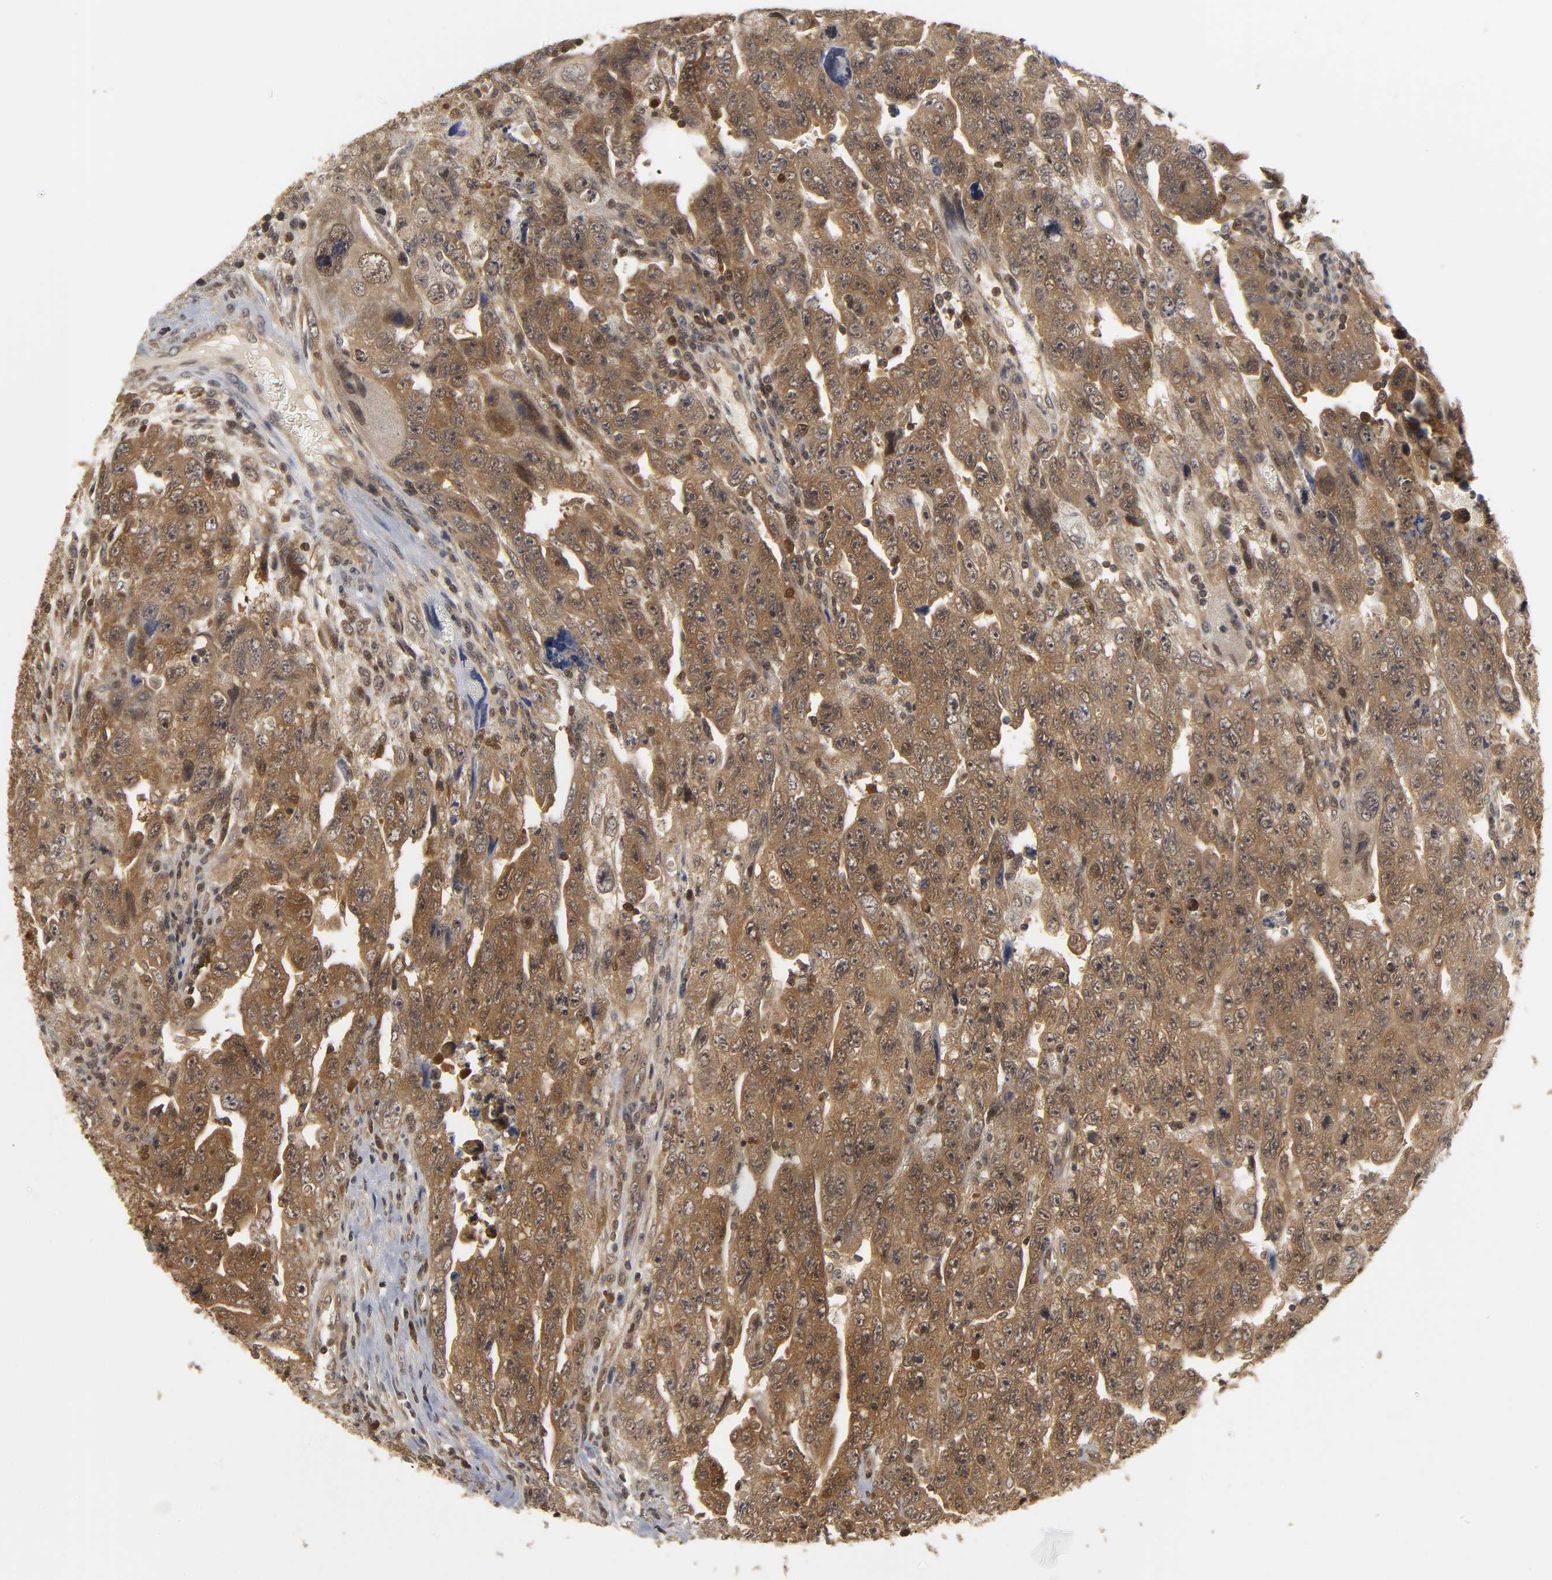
{"staining": {"intensity": "moderate", "quantity": ">75%", "location": "cytoplasmic/membranous"}, "tissue": "testis cancer", "cell_type": "Tumor cells", "image_type": "cancer", "snomed": [{"axis": "morphology", "description": "Carcinoma, Embryonal, NOS"}, {"axis": "topography", "description": "Testis"}], "caption": "An immunohistochemistry histopathology image of tumor tissue is shown. Protein staining in brown highlights moderate cytoplasmic/membranous positivity in testis cancer (embryonal carcinoma) within tumor cells.", "gene": "PARK7", "patient": {"sex": "male", "age": 28}}